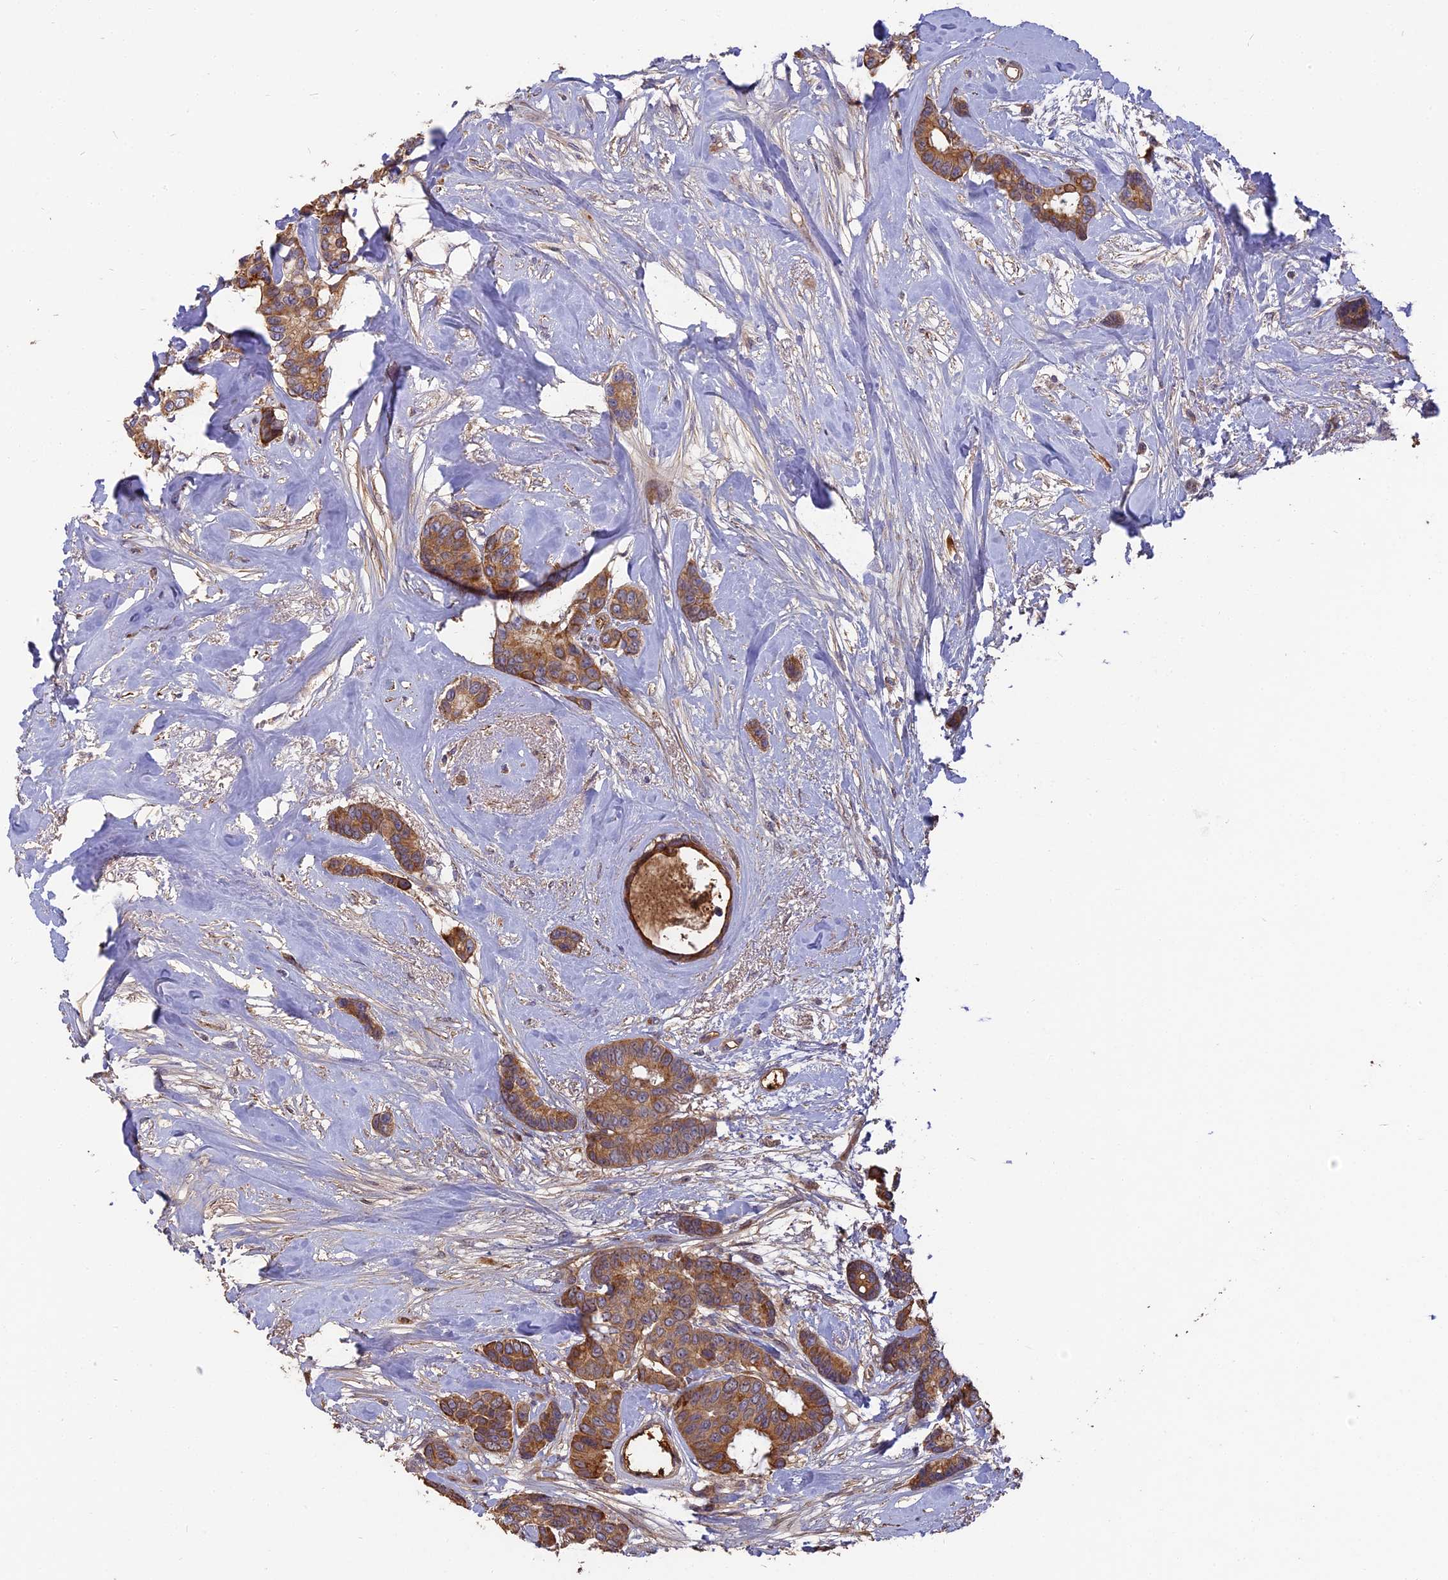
{"staining": {"intensity": "moderate", "quantity": ">75%", "location": "cytoplasmic/membranous"}, "tissue": "breast cancer", "cell_type": "Tumor cells", "image_type": "cancer", "snomed": [{"axis": "morphology", "description": "Duct carcinoma"}, {"axis": "topography", "description": "Breast"}], "caption": "Protein expression analysis of invasive ductal carcinoma (breast) shows moderate cytoplasmic/membranous positivity in about >75% of tumor cells.", "gene": "ERMAP", "patient": {"sex": "female", "age": 87}}